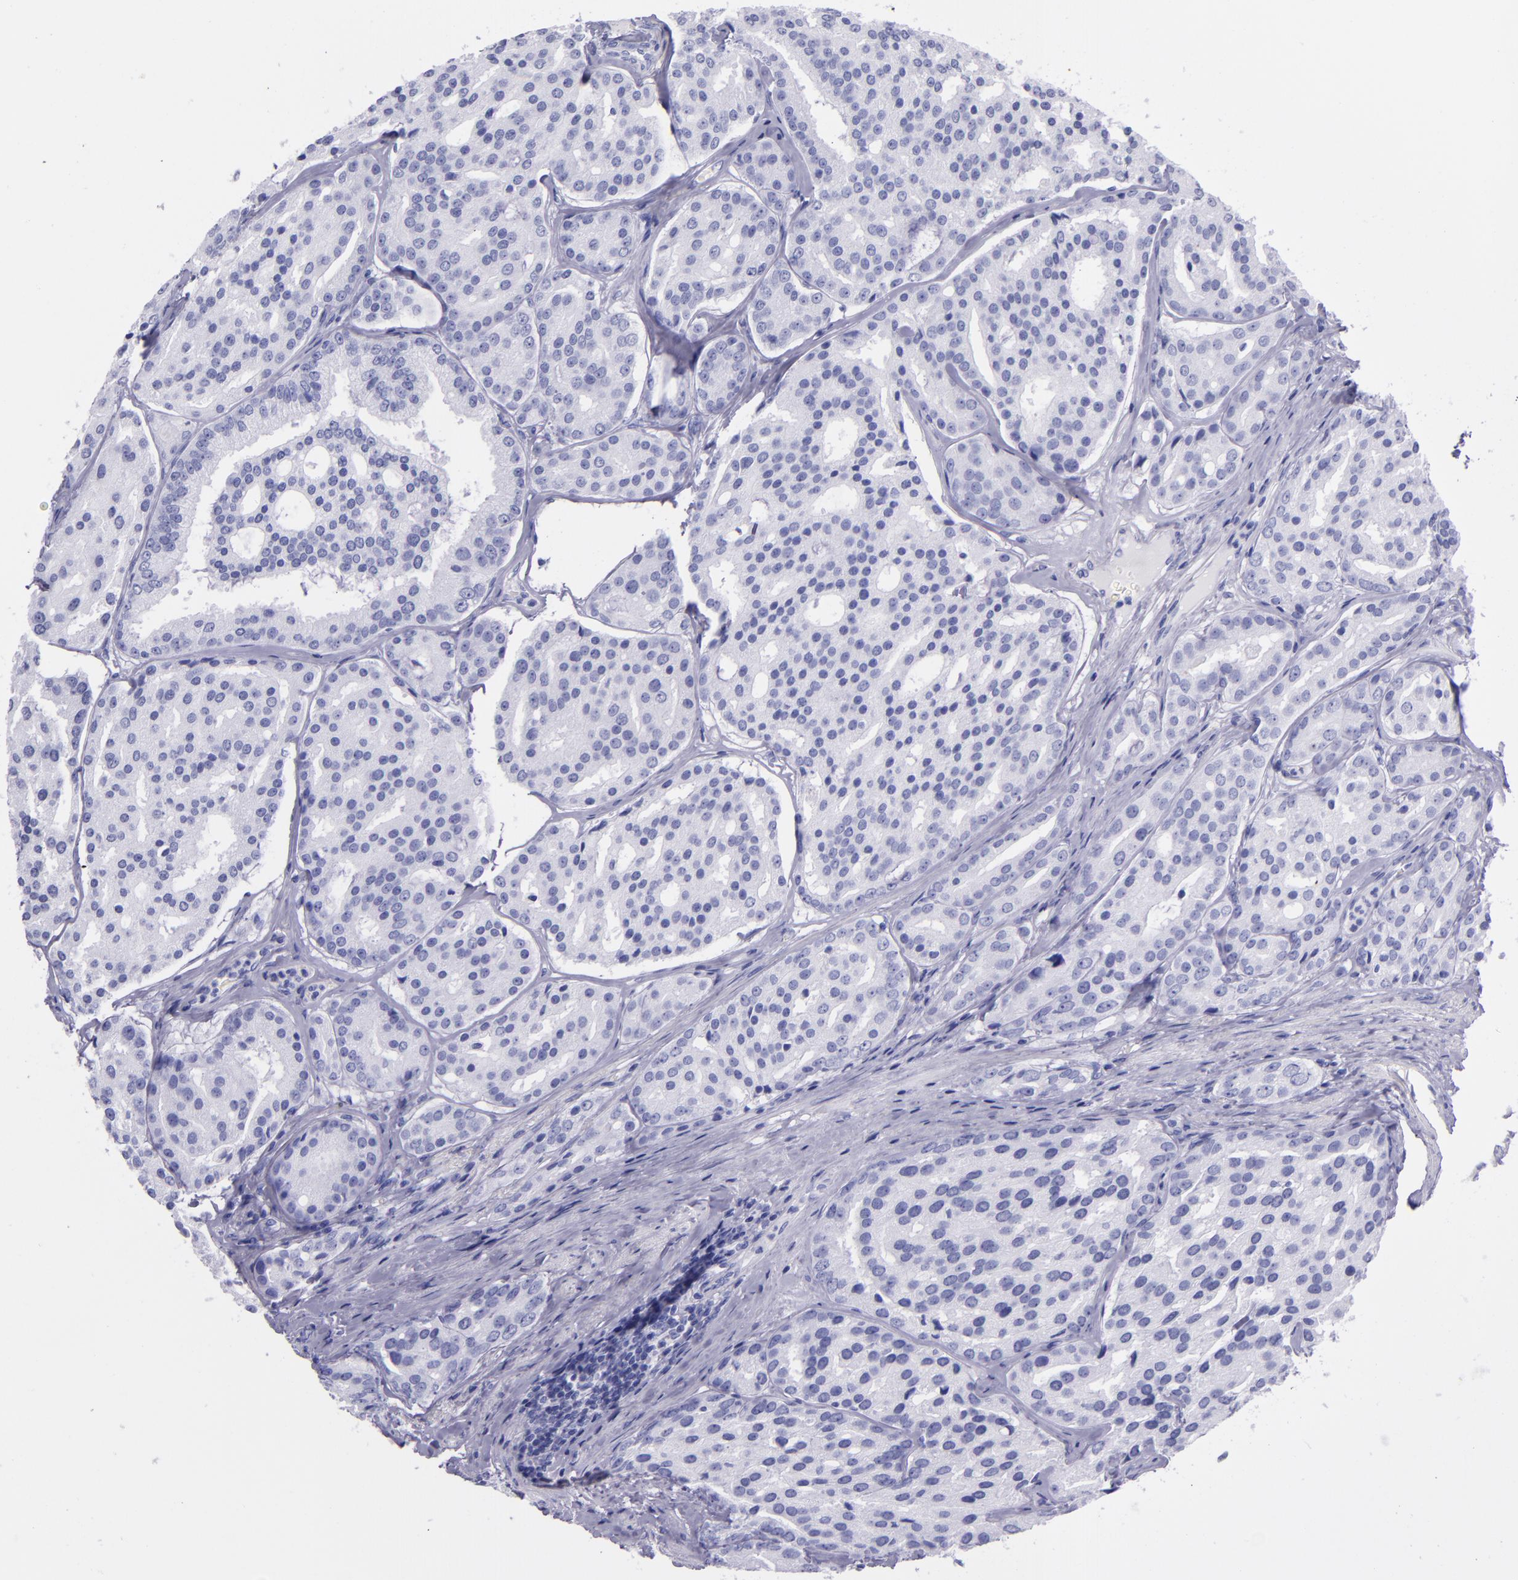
{"staining": {"intensity": "negative", "quantity": "none", "location": "none"}, "tissue": "prostate cancer", "cell_type": "Tumor cells", "image_type": "cancer", "snomed": [{"axis": "morphology", "description": "Adenocarcinoma, High grade"}, {"axis": "topography", "description": "Prostate"}], "caption": "Immunohistochemical staining of prostate adenocarcinoma (high-grade) exhibits no significant expression in tumor cells.", "gene": "SFTPA2", "patient": {"sex": "male", "age": 64}}